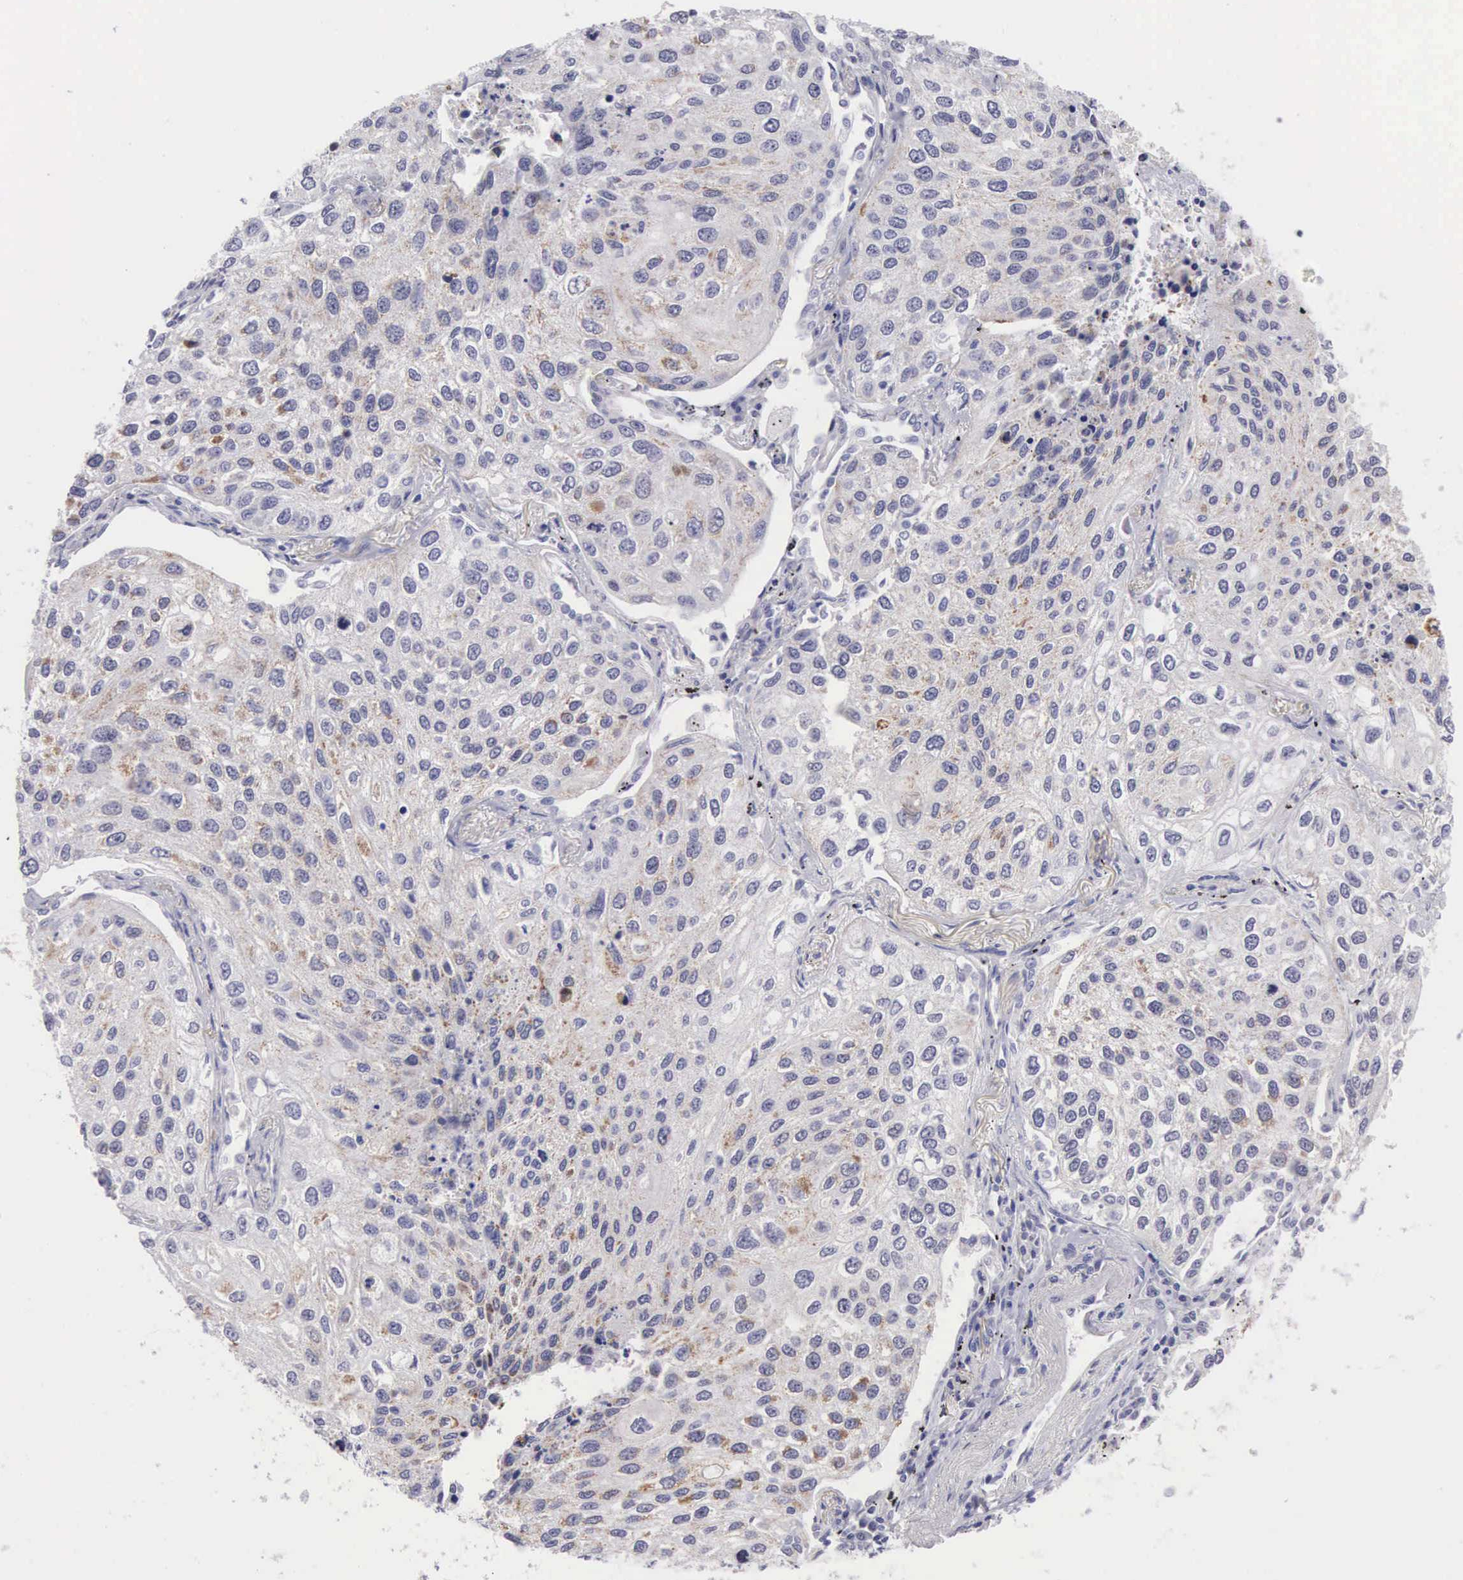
{"staining": {"intensity": "weak", "quantity": "25%-75%", "location": "cytoplasmic/membranous"}, "tissue": "lung cancer", "cell_type": "Tumor cells", "image_type": "cancer", "snomed": [{"axis": "morphology", "description": "Squamous cell carcinoma, NOS"}, {"axis": "topography", "description": "Lung"}], "caption": "IHC photomicrograph of neoplastic tissue: squamous cell carcinoma (lung) stained using immunohistochemistry shows low levels of weak protein expression localized specifically in the cytoplasmic/membranous of tumor cells, appearing as a cytoplasmic/membranous brown color.", "gene": "SOX11", "patient": {"sex": "male", "age": 75}}